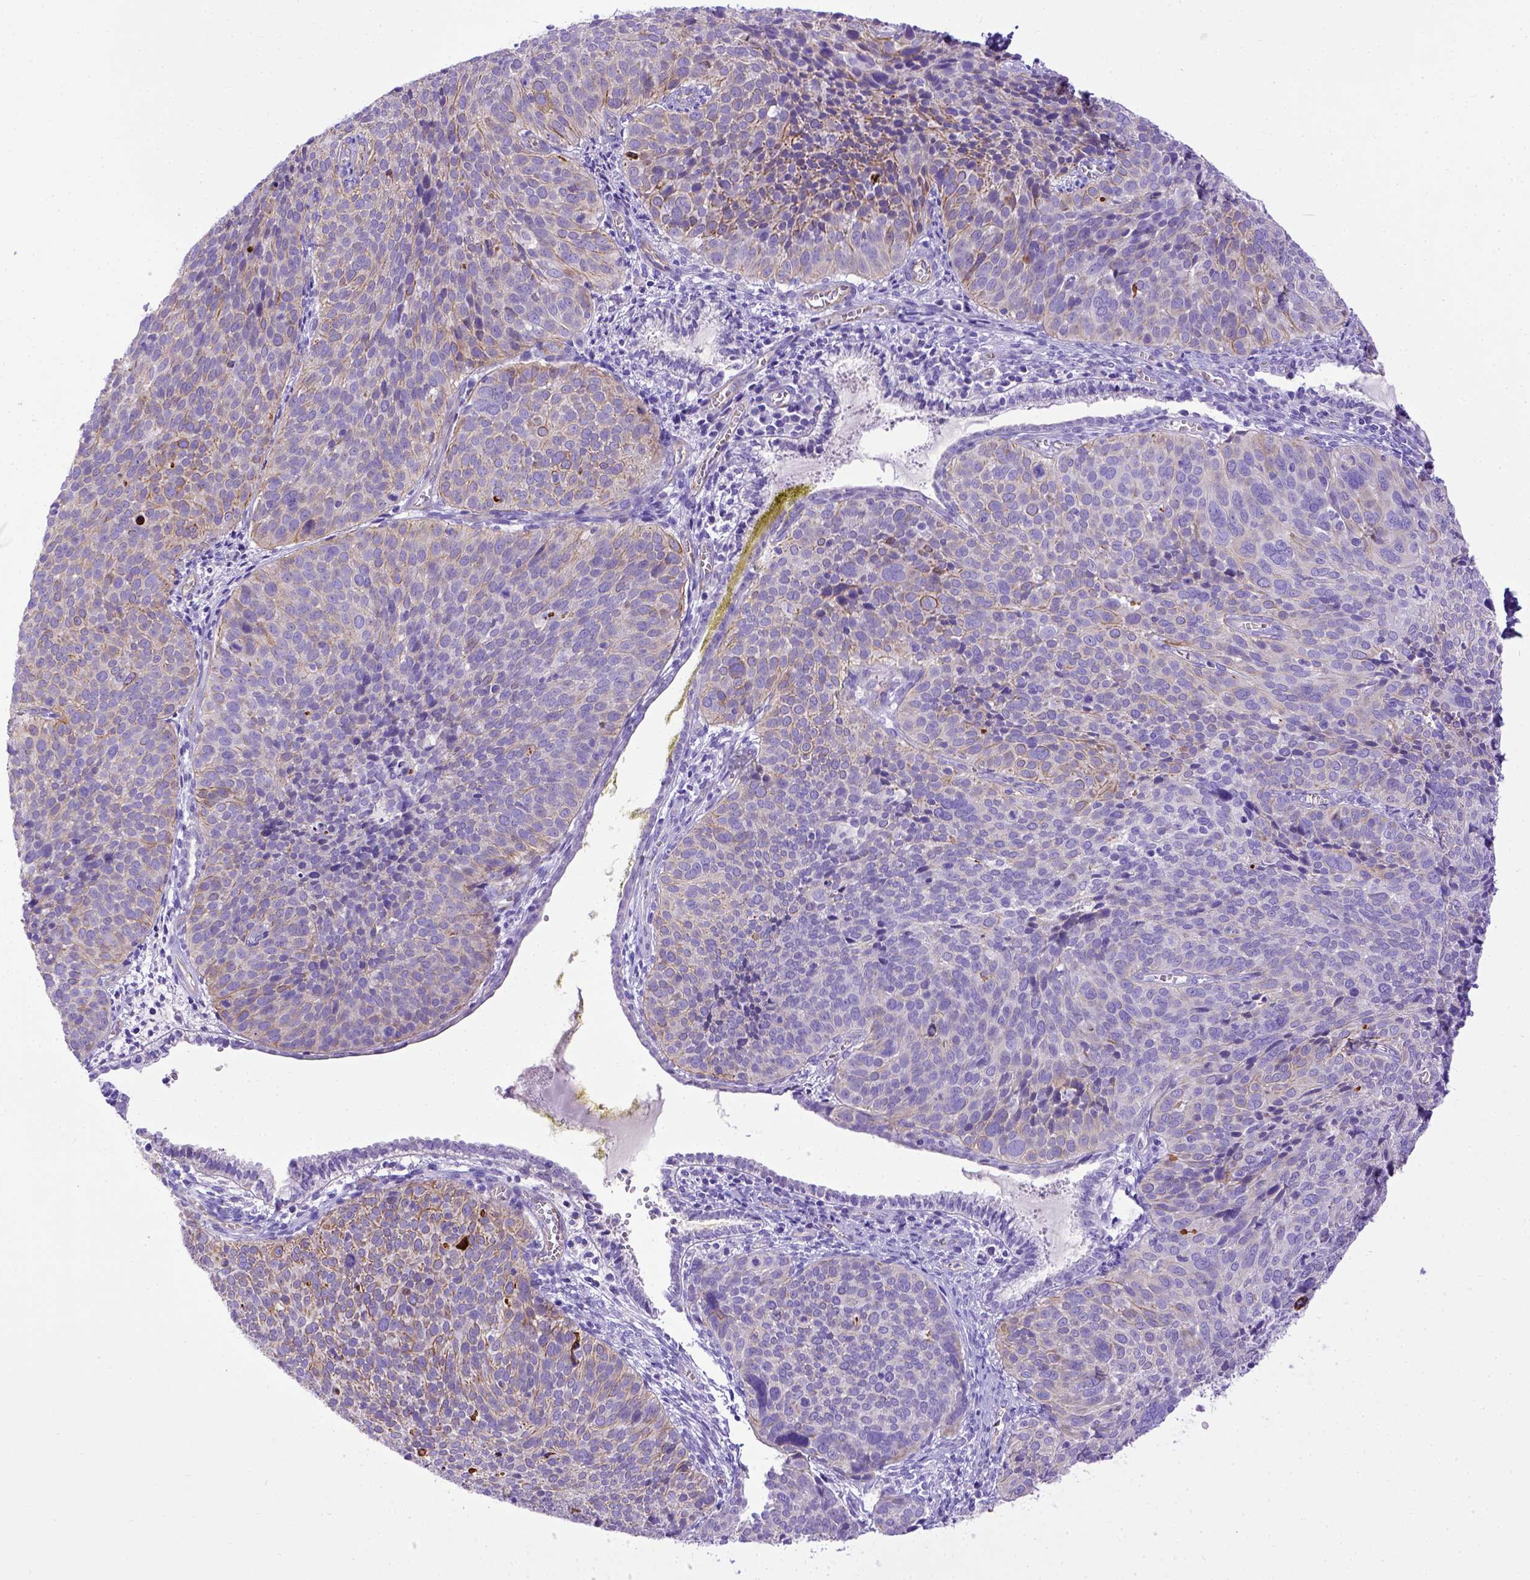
{"staining": {"intensity": "weak", "quantity": "25%-75%", "location": "cytoplasmic/membranous"}, "tissue": "cervical cancer", "cell_type": "Tumor cells", "image_type": "cancer", "snomed": [{"axis": "morphology", "description": "Squamous cell carcinoma, NOS"}, {"axis": "topography", "description": "Cervix"}], "caption": "This is an image of immunohistochemistry (IHC) staining of squamous cell carcinoma (cervical), which shows weak positivity in the cytoplasmic/membranous of tumor cells.", "gene": "LRRC18", "patient": {"sex": "female", "age": 39}}